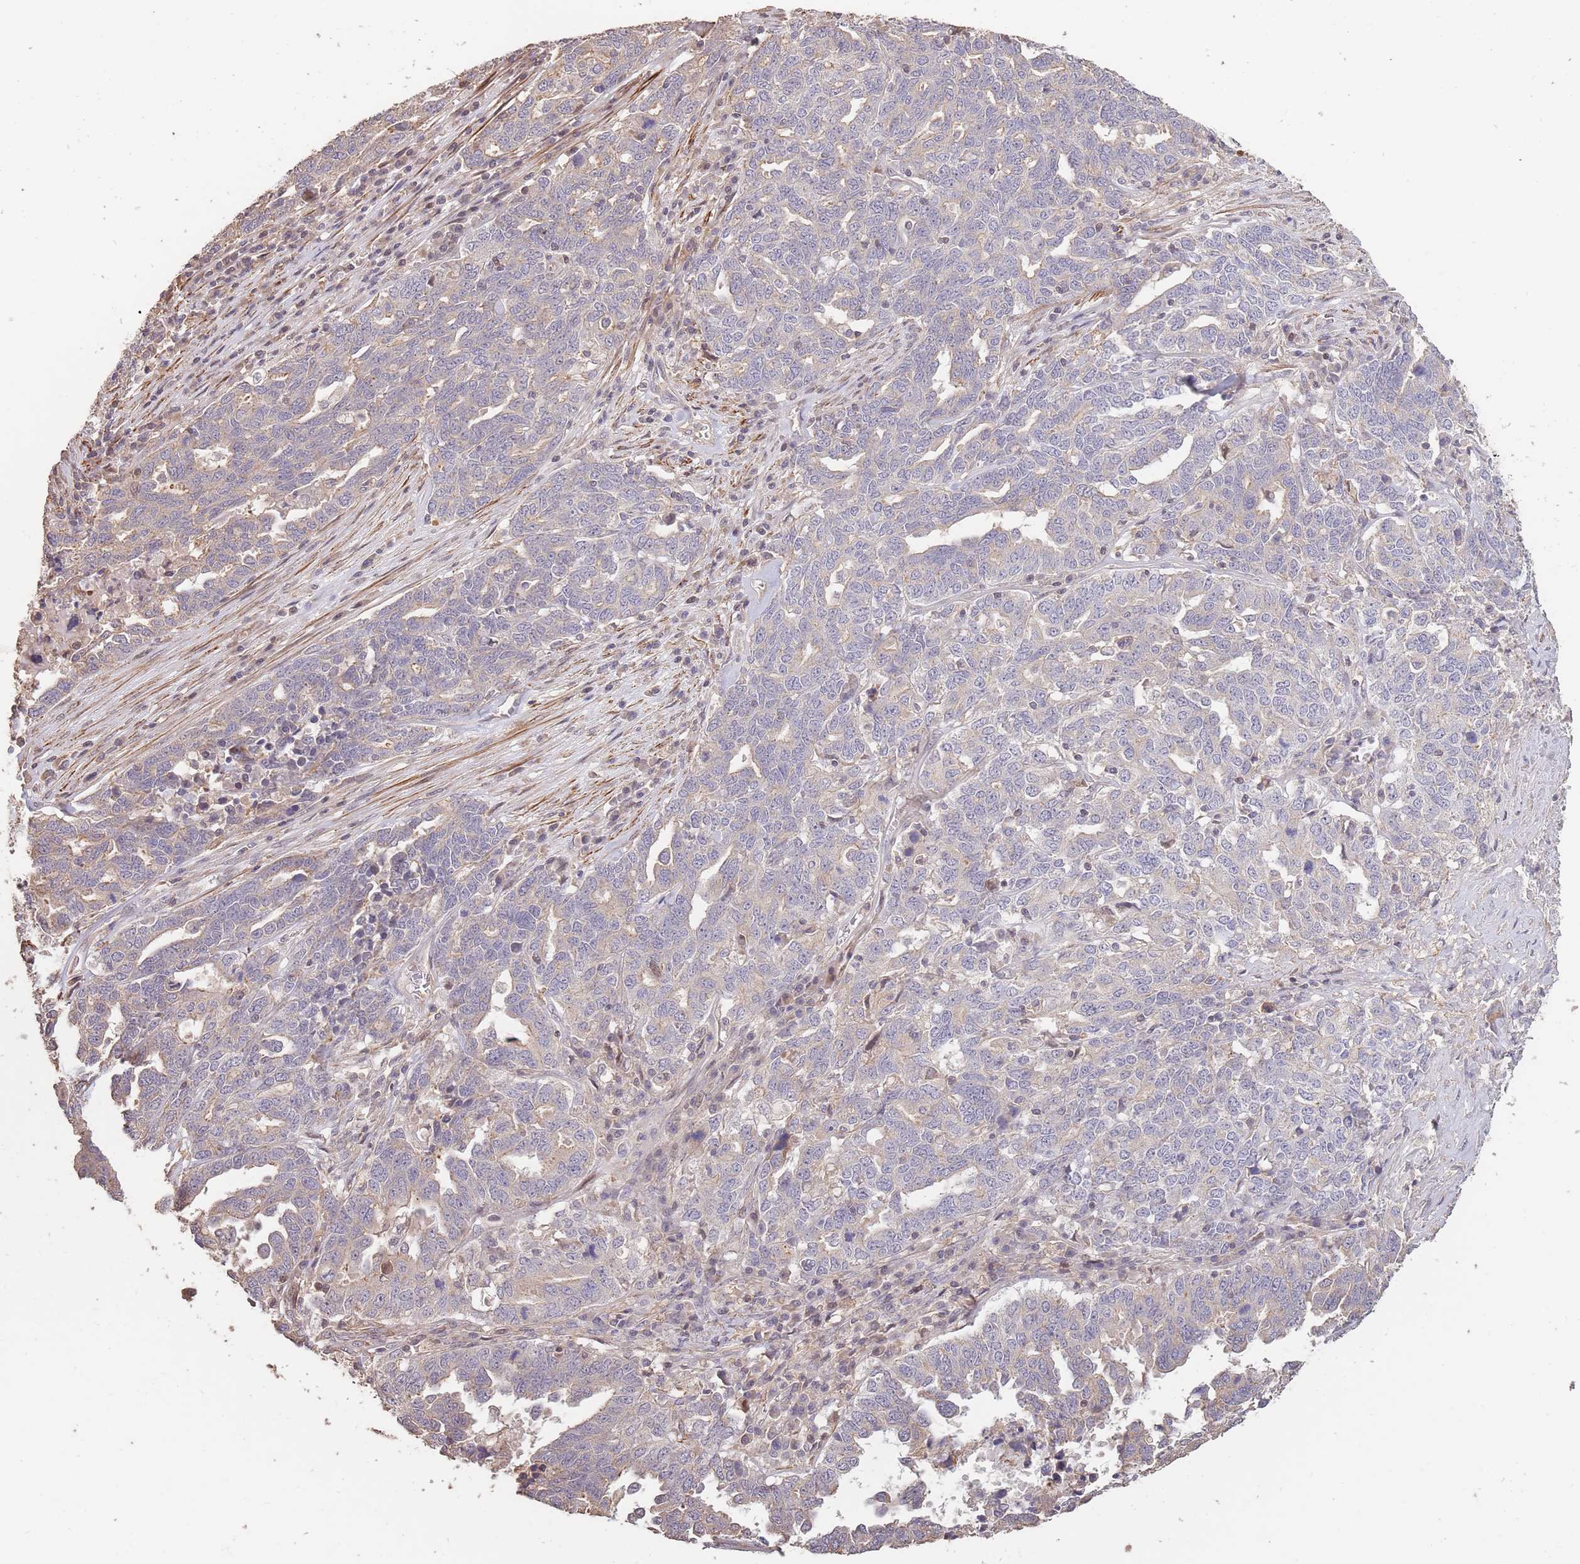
{"staining": {"intensity": "negative", "quantity": "none", "location": "none"}, "tissue": "ovarian cancer", "cell_type": "Tumor cells", "image_type": "cancer", "snomed": [{"axis": "morphology", "description": "Carcinoma, endometroid"}, {"axis": "topography", "description": "Ovary"}], "caption": "This is an immunohistochemistry photomicrograph of human ovarian cancer. There is no staining in tumor cells.", "gene": "NLRC4", "patient": {"sex": "female", "age": 62}}